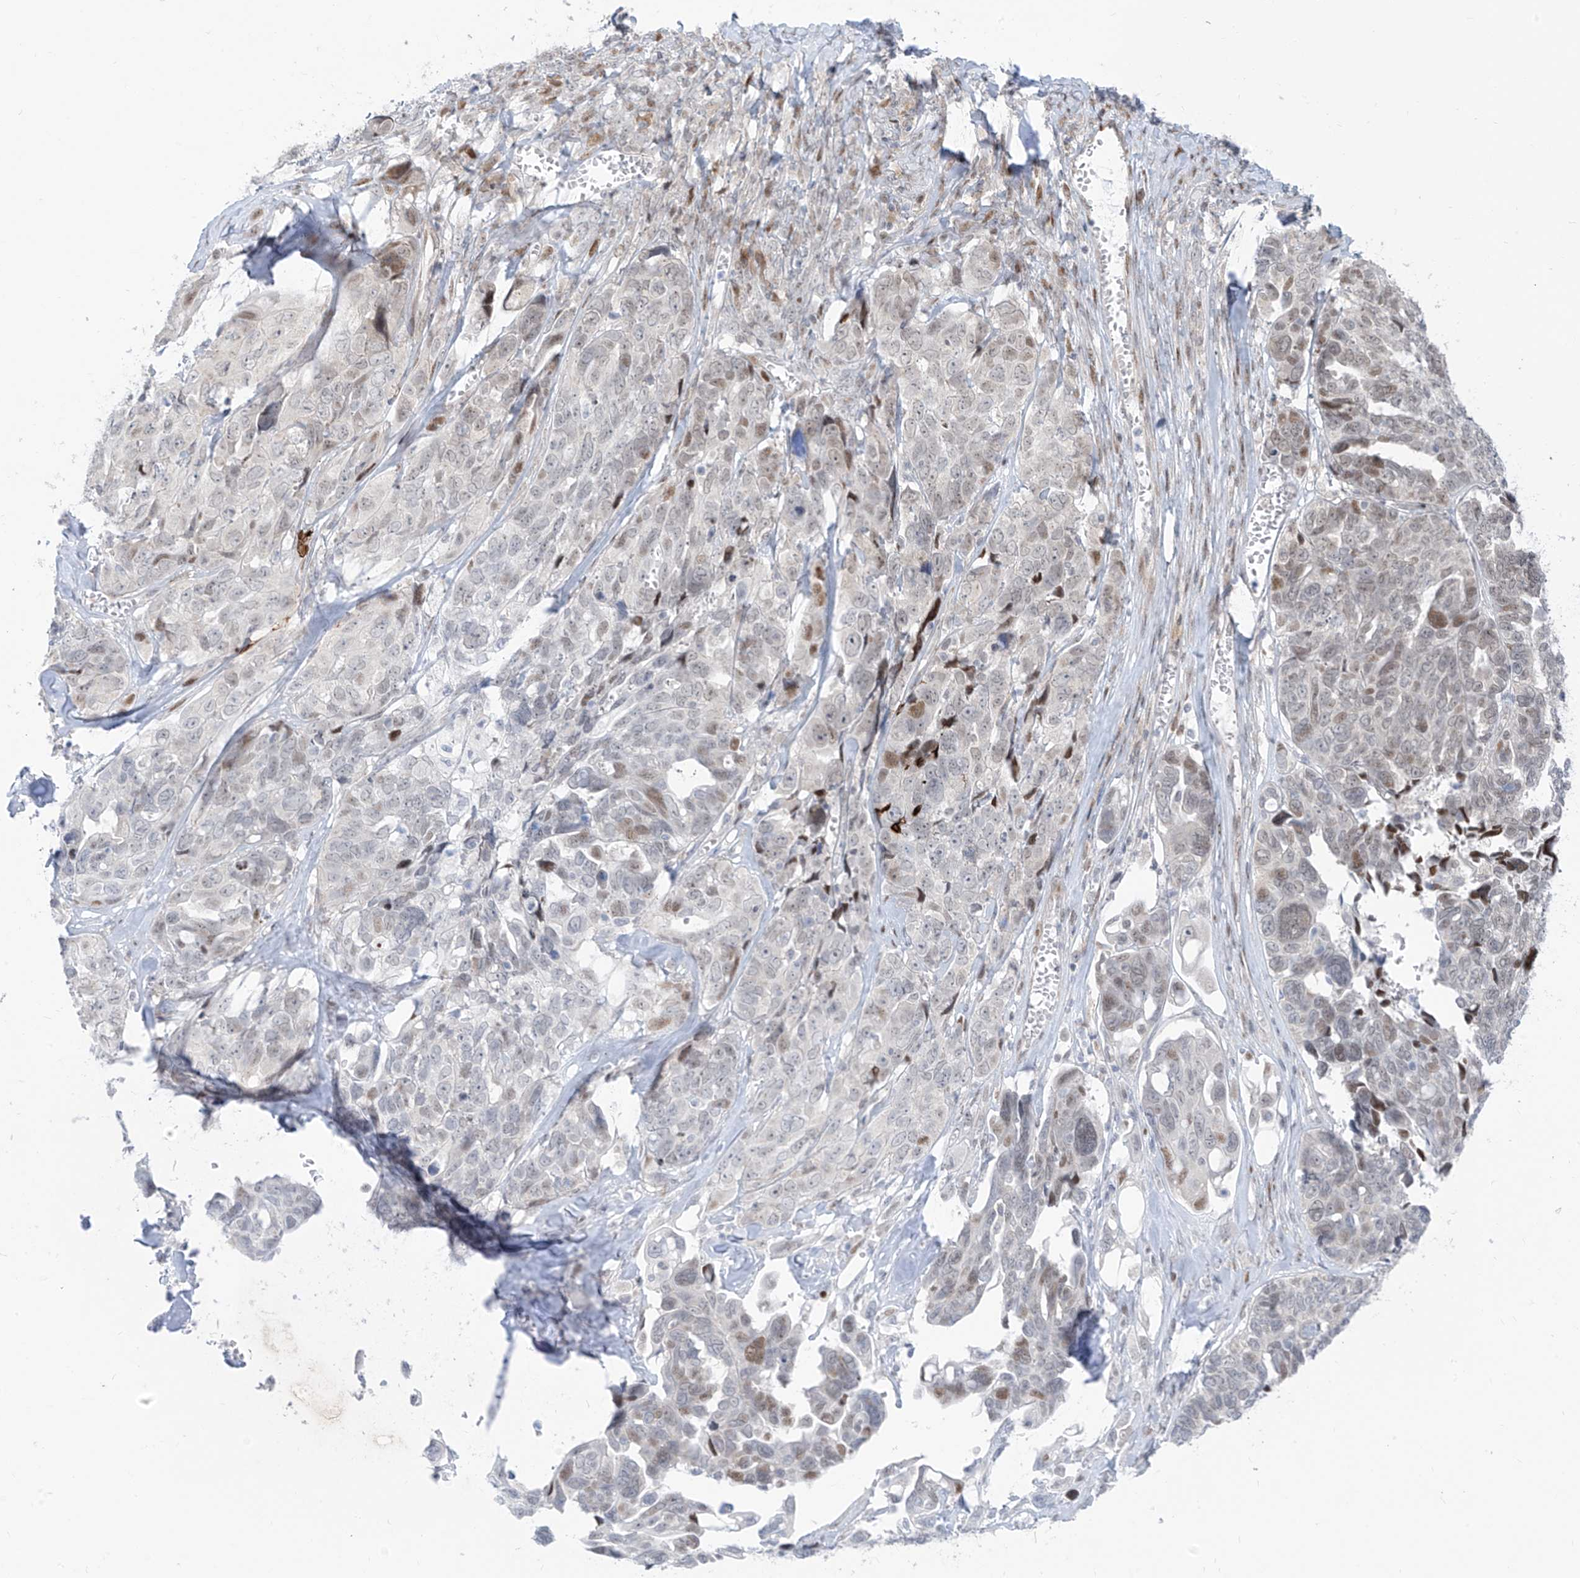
{"staining": {"intensity": "moderate", "quantity": "<25%", "location": "nuclear"}, "tissue": "ovarian cancer", "cell_type": "Tumor cells", "image_type": "cancer", "snomed": [{"axis": "morphology", "description": "Cystadenocarcinoma, serous, NOS"}, {"axis": "topography", "description": "Ovary"}], "caption": "Approximately <25% of tumor cells in serous cystadenocarcinoma (ovarian) display moderate nuclear protein staining as visualized by brown immunohistochemical staining.", "gene": "LIN9", "patient": {"sex": "female", "age": 79}}